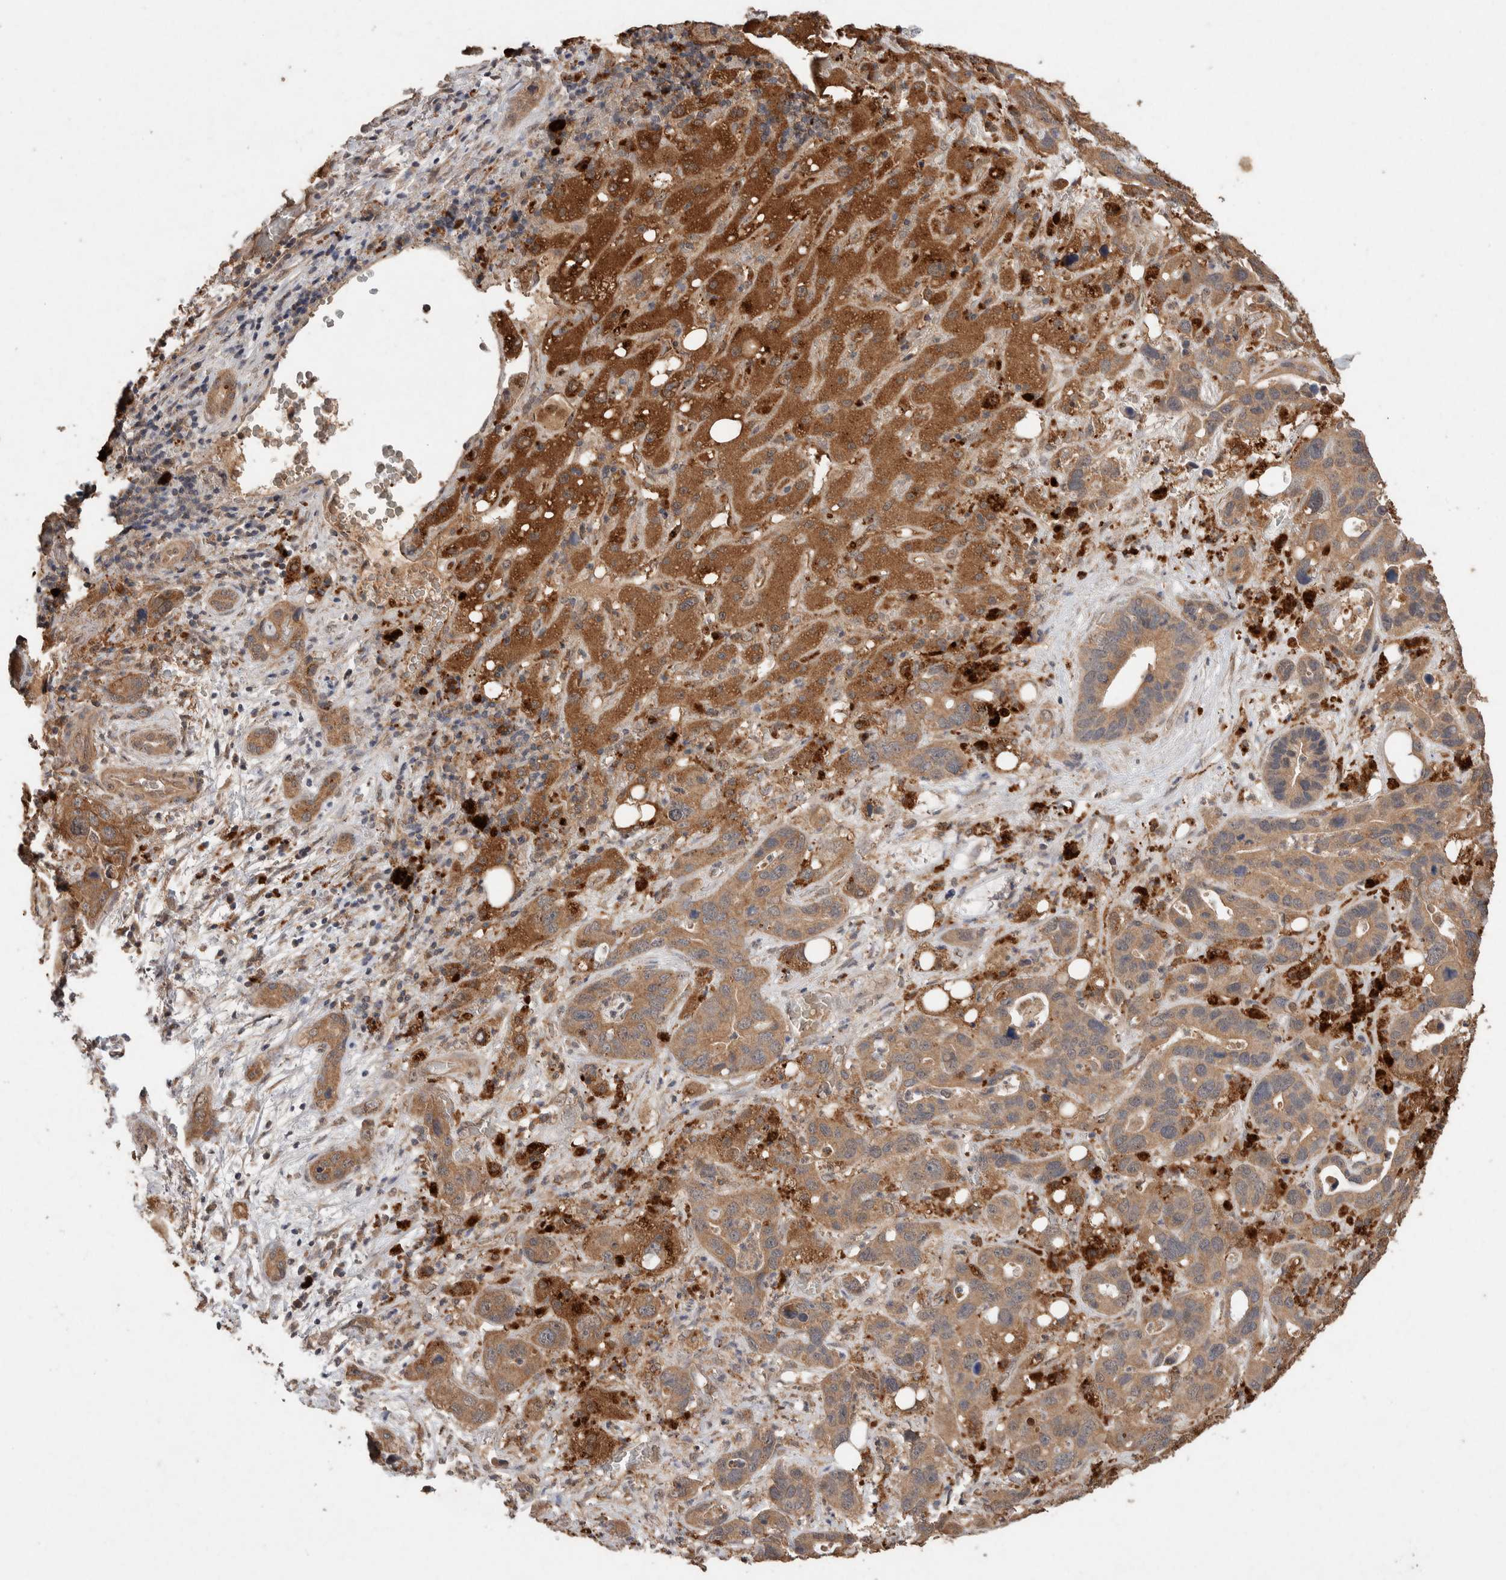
{"staining": {"intensity": "moderate", "quantity": ">75%", "location": "cytoplasmic/membranous"}, "tissue": "liver cancer", "cell_type": "Tumor cells", "image_type": "cancer", "snomed": [{"axis": "morphology", "description": "Cholangiocarcinoma"}, {"axis": "topography", "description": "Liver"}], "caption": "Immunohistochemistry staining of liver cancer, which reveals medium levels of moderate cytoplasmic/membranous positivity in about >75% of tumor cells indicating moderate cytoplasmic/membranous protein positivity. The staining was performed using DAB (3,3'-diaminobenzidine) (brown) for protein detection and nuclei were counterstained in hematoxylin (blue).", "gene": "KCNJ5", "patient": {"sex": "female", "age": 65}}